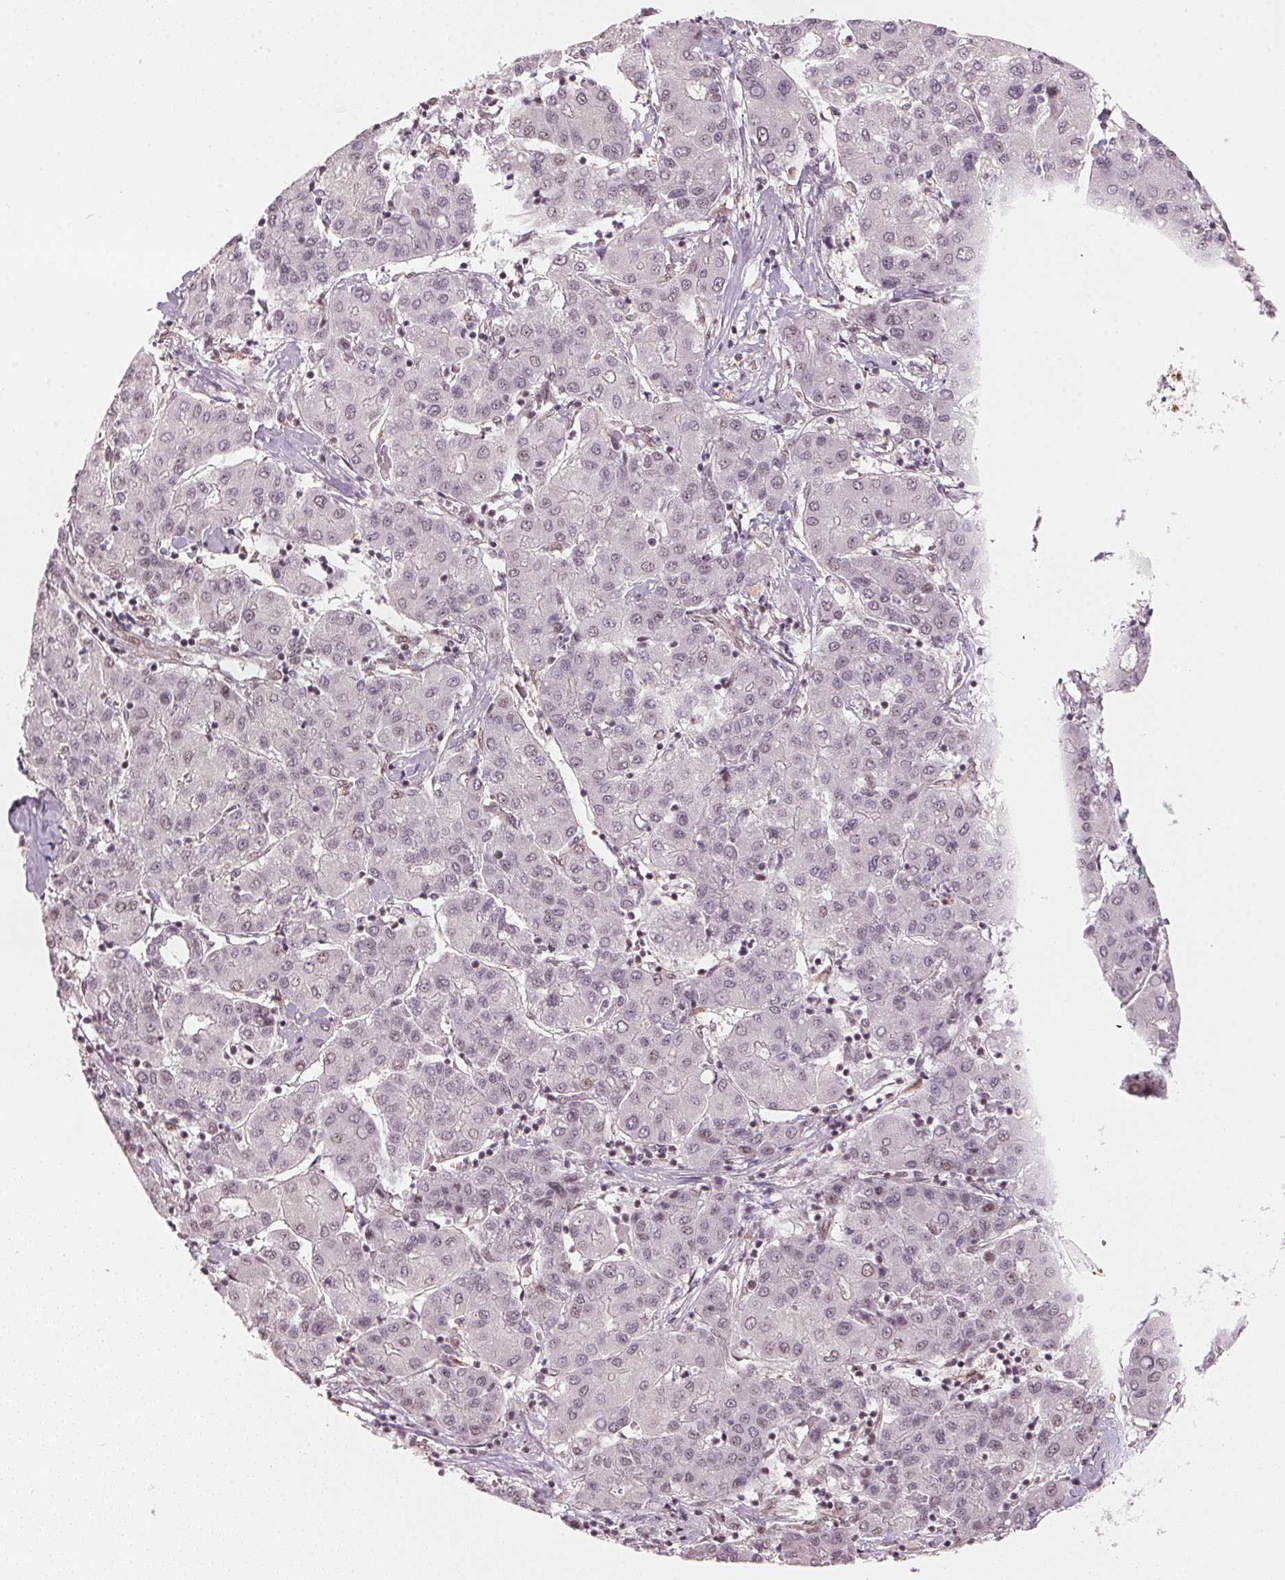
{"staining": {"intensity": "negative", "quantity": "none", "location": "none"}, "tissue": "liver cancer", "cell_type": "Tumor cells", "image_type": "cancer", "snomed": [{"axis": "morphology", "description": "Carcinoma, Hepatocellular, NOS"}, {"axis": "topography", "description": "Liver"}], "caption": "This is a histopathology image of immunohistochemistry (IHC) staining of liver cancer, which shows no staining in tumor cells.", "gene": "KAT6A", "patient": {"sex": "male", "age": 65}}